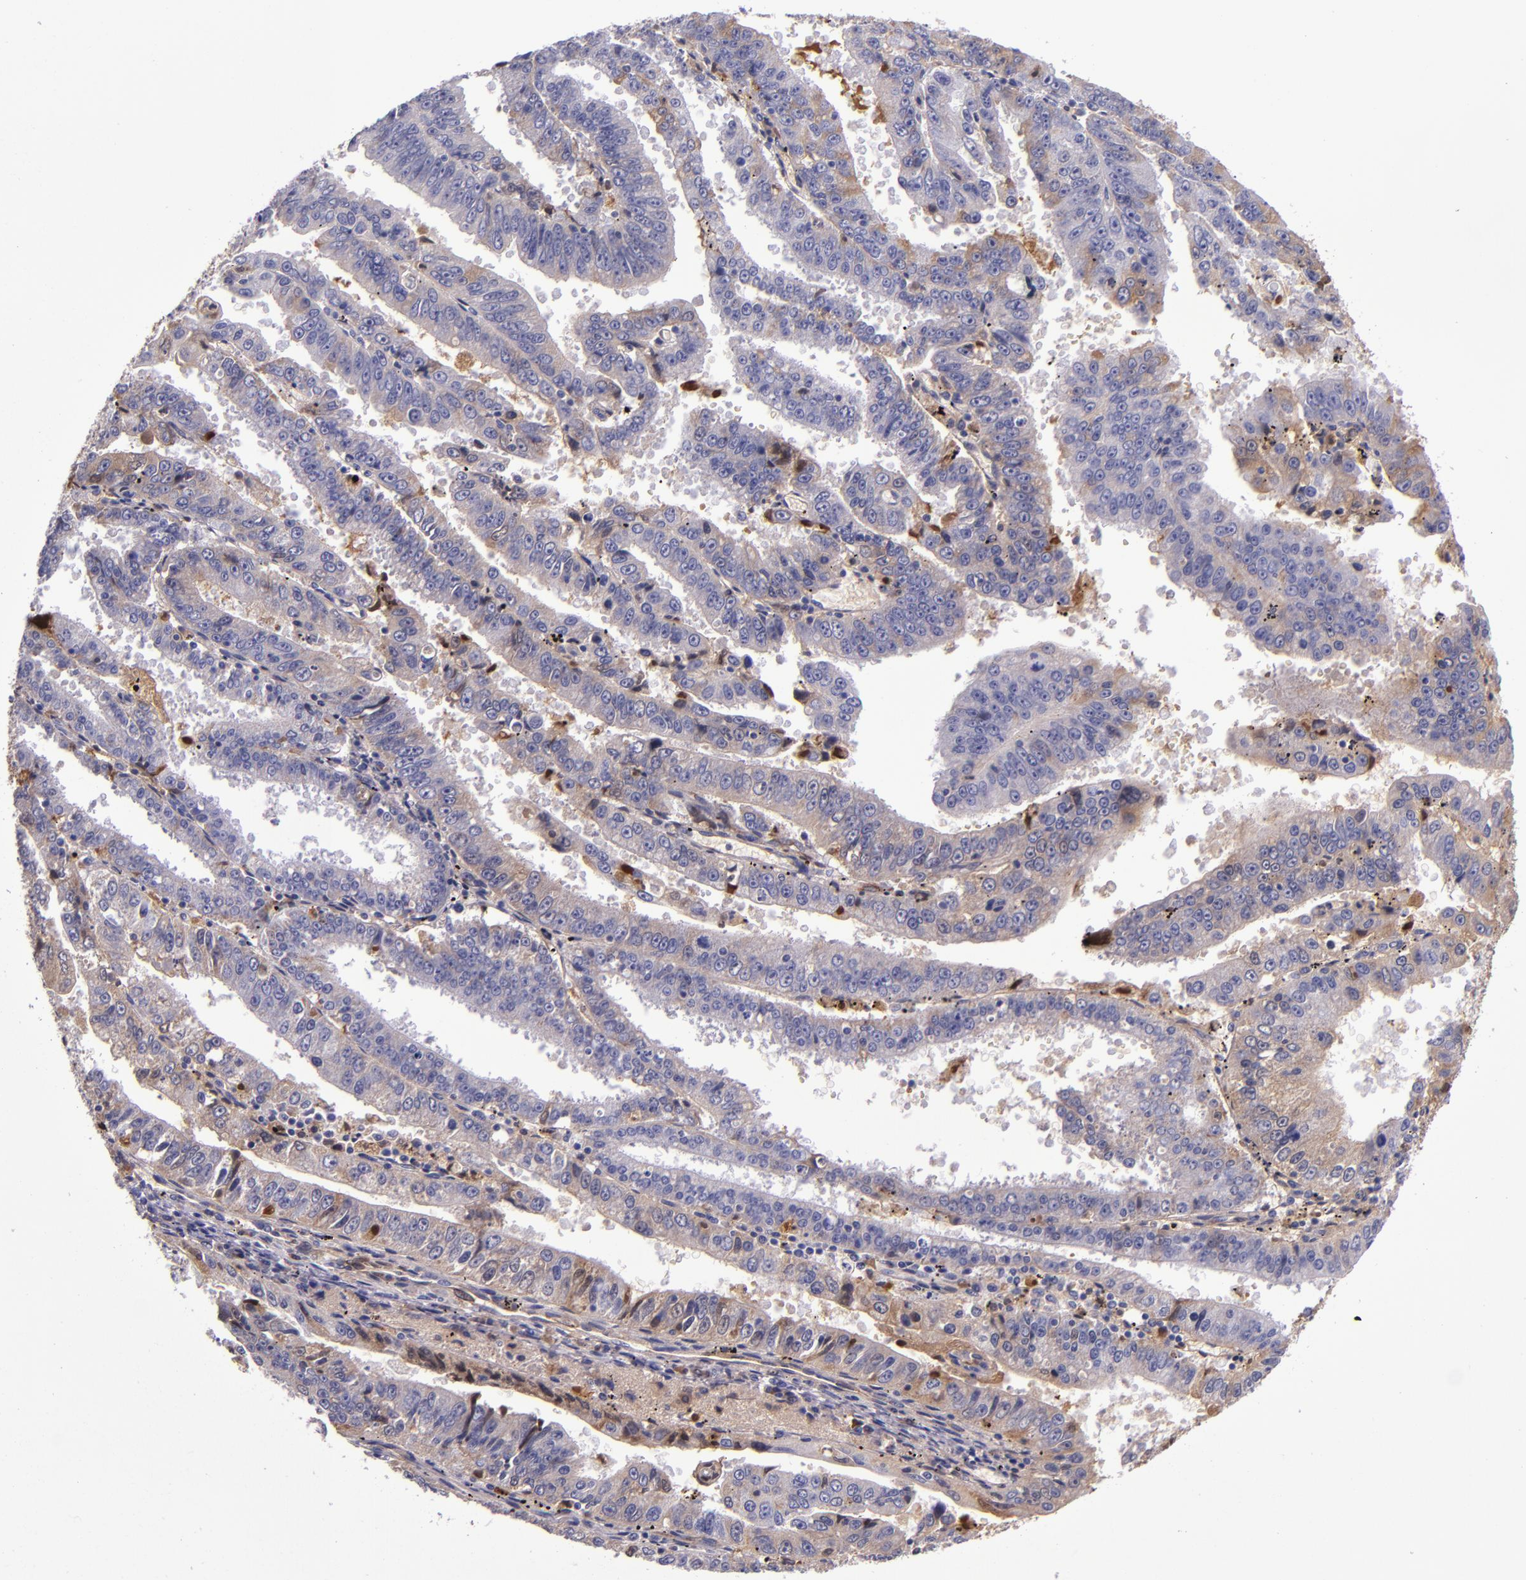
{"staining": {"intensity": "weak", "quantity": "<25%", "location": "cytoplasmic/membranous"}, "tissue": "endometrial cancer", "cell_type": "Tumor cells", "image_type": "cancer", "snomed": [{"axis": "morphology", "description": "Adenocarcinoma, NOS"}, {"axis": "topography", "description": "Endometrium"}], "caption": "There is no significant expression in tumor cells of endometrial adenocarcinoma. The staining was performed using DAB to visualize the protein expression in brown, while the nuclei were stained in blue with hematoxylin (Magnification: 20x).", "gene": "CLEC3B", "patient": {"sex": "female", "age": 66}}